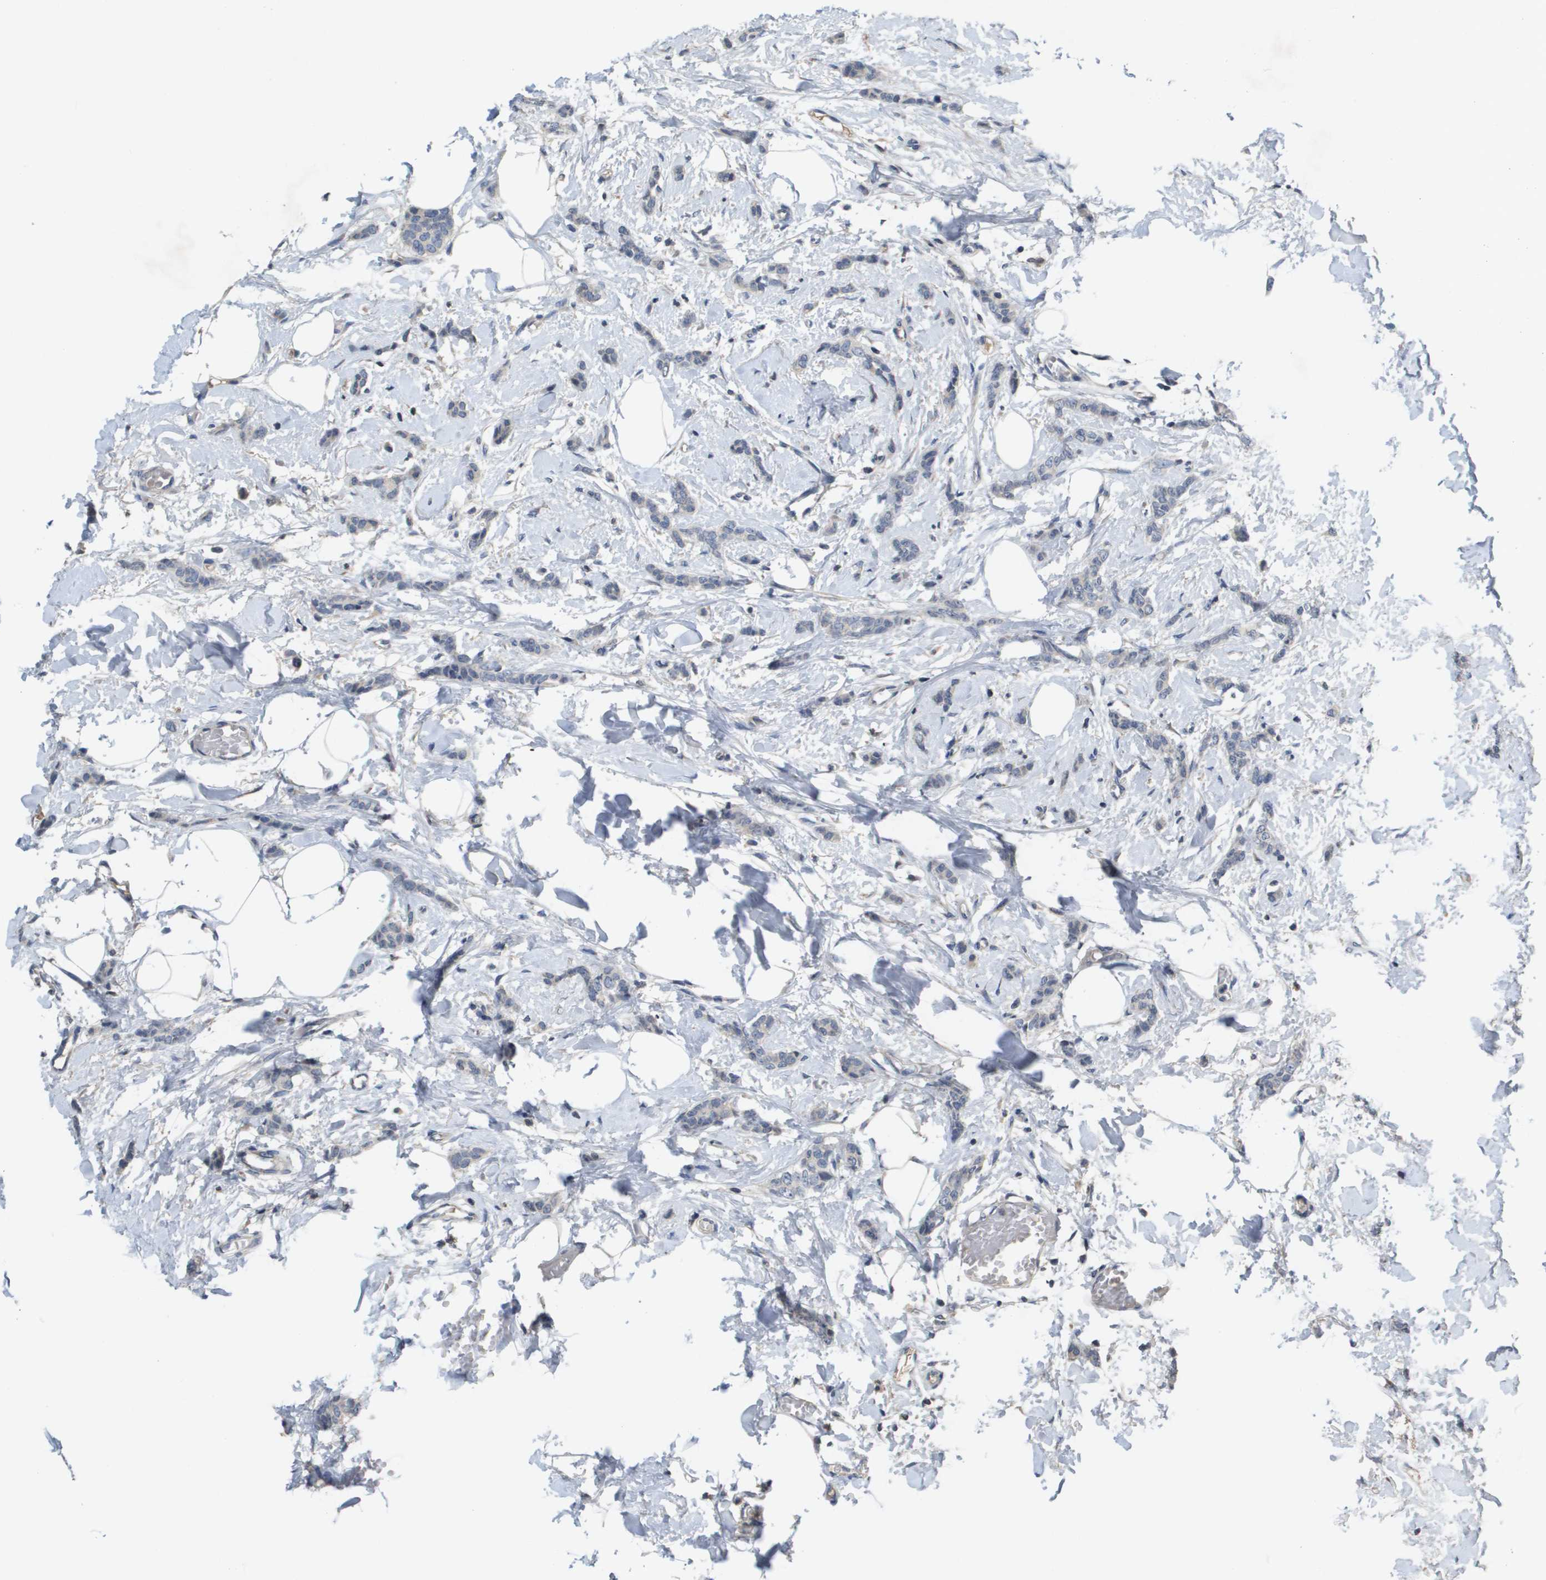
{"staining": {"intensity": "weak", "quantity": "<25%", "location": "cytoplasmic/membranous"}, "tissue": "breast cancer", "cell_type": "Tumor cells", "image_type": "cancer", "snomed": [{"axis": "morphology", "description": "Lobular carcinoma"}, {"axis": "topography", "description": "Skin"}, {"axis": "topography", "description": "Breast"}], "caption": "Immunohistochemistry of human breast cancer (lobular carcinoma) displays no expression in tumor cells.", "gene": "CAPN11", "patient": {"sex": "female", "age": 46}}